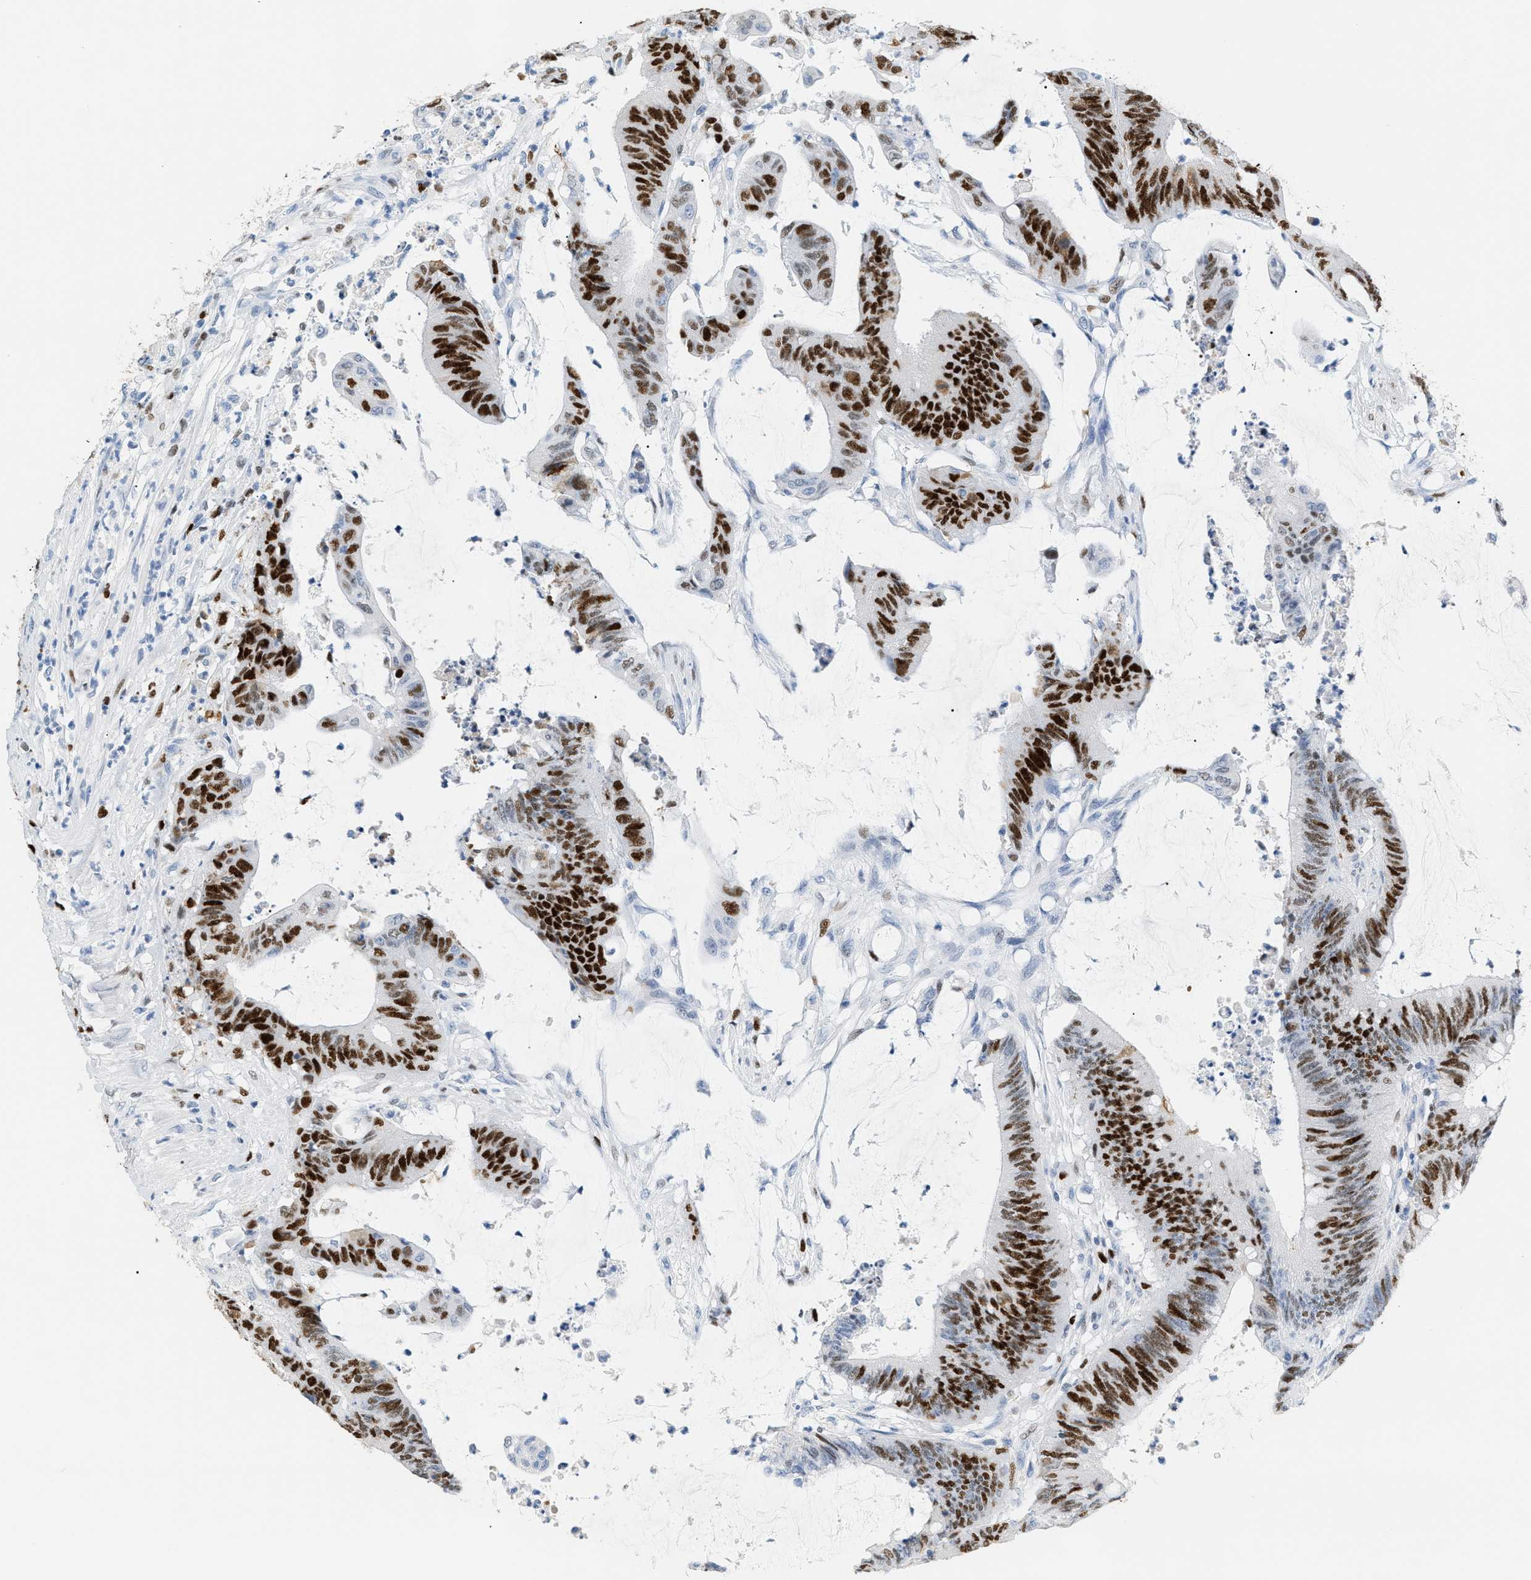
{"staining": {"intensity": "strong", "quantity": ">75%", "location": "nuclear"}, "tissue": "colorectal cancer", "cell_type": "Tumor cells", "image_type": "cancer", "snomed": [{"axis": "morphology", "description": "Adenocarcinoma, NOS"}, {"axis": "topography", "description": "Rectum"}], "caption": "Human colorectal adenocarcinoma stained for a protein (brown) demonstrates strong nuclear positive expression in about >75% of tumor cells.", "gene": "MCM7", "patient": {"sex": "female", "age": 66}}